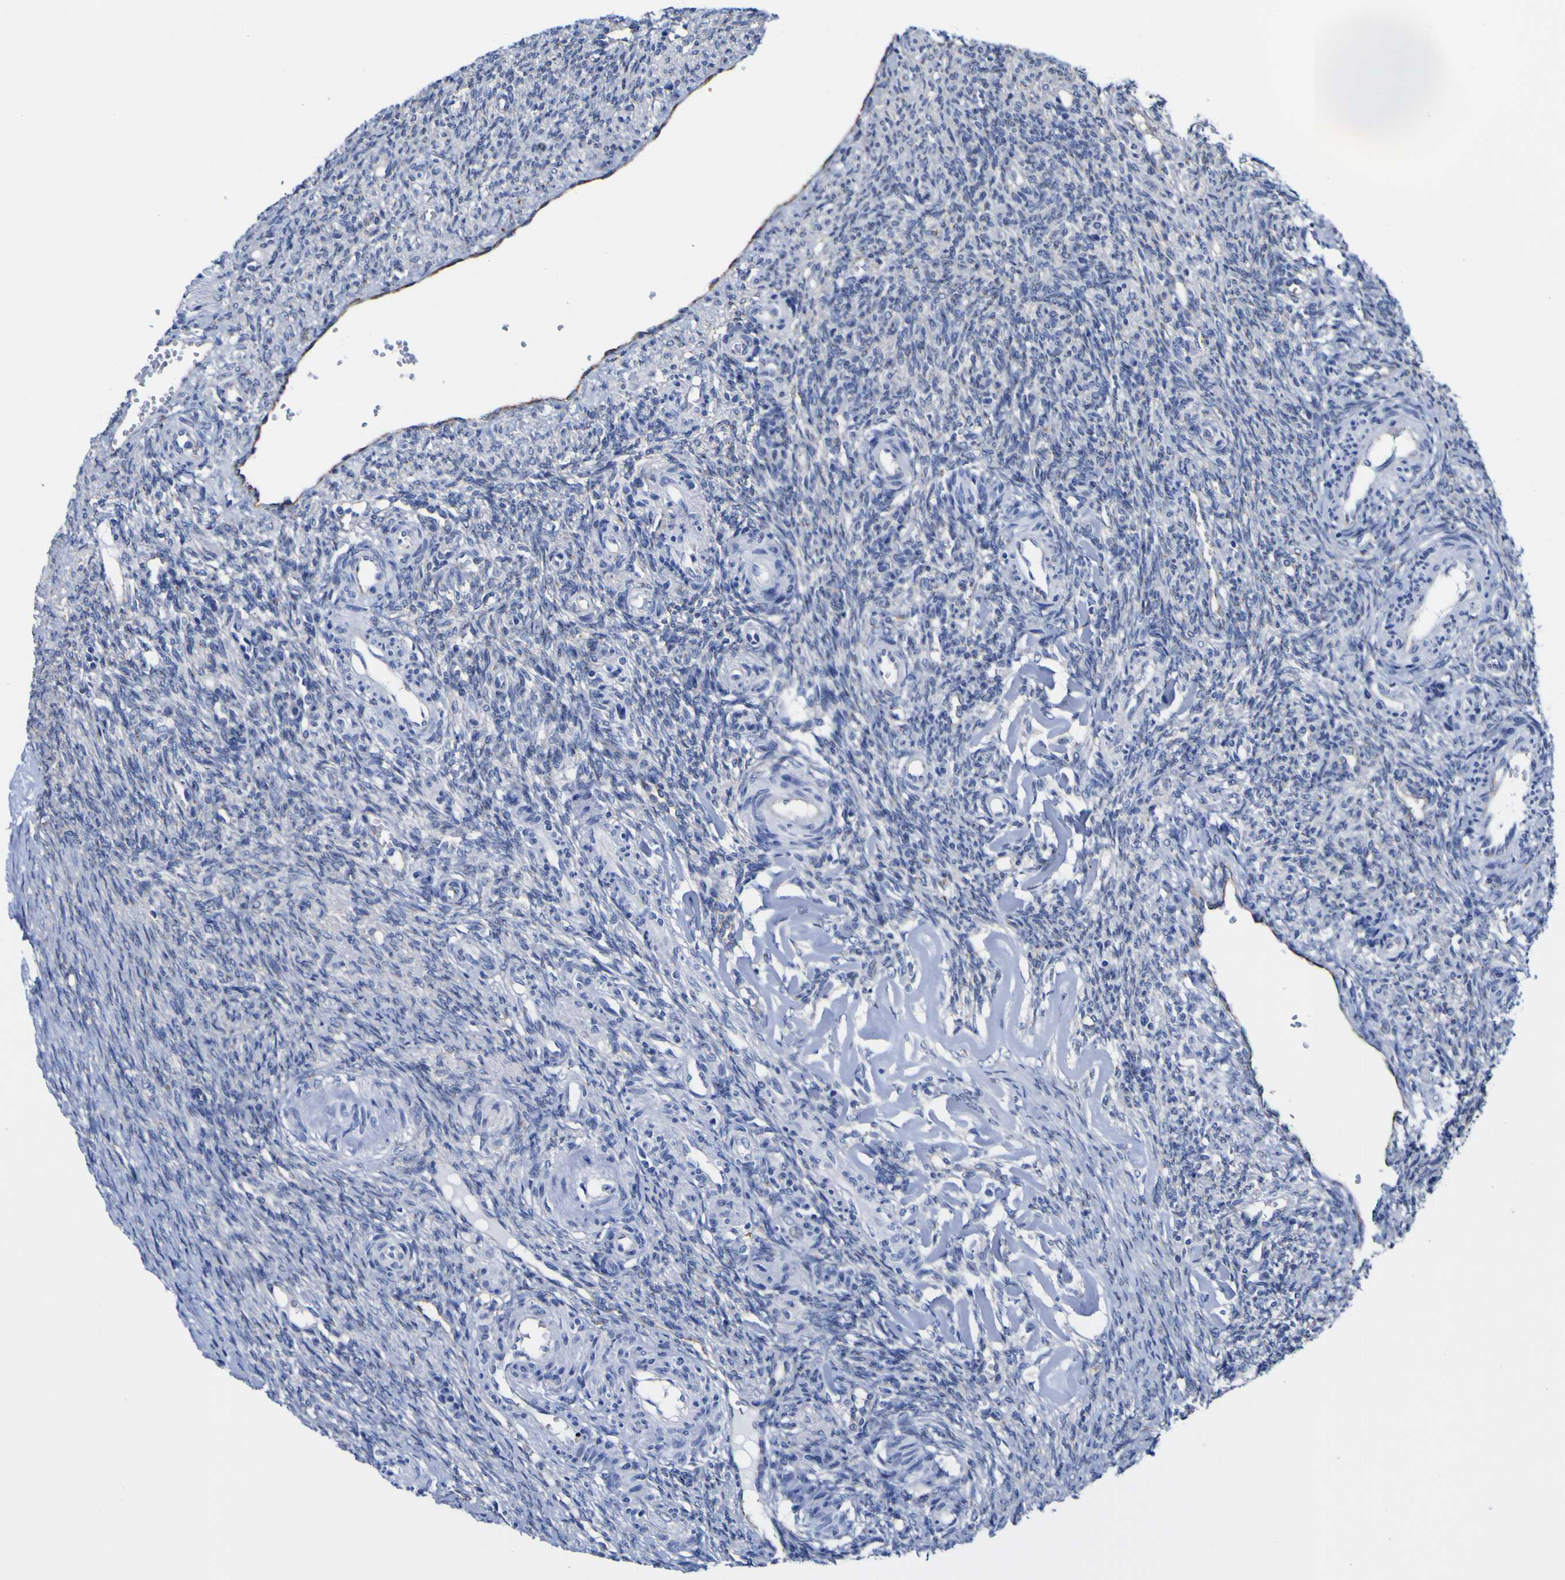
{"staining": {"intensity": "moderate", "quantity": "25%-75%", "location": "cytoplasmic/membranous"}, "tissue": "ovary", "cell_type": "Ovarian stroma cells", "image_type": "normal", "snomed": [{"axis": "morphology", "description": "Normal tissue, NOS"}, {"axis": "topography", "description": "Ovary"}], "caption": "Normal ovary shows moderate cytoplasmic/membranous positivity in about 25%-75% of ovarian stroma cells, visualized by immunohistochemistry.", "gene": "GOLM1", "patient": {"sex": "female", "age": 41}}